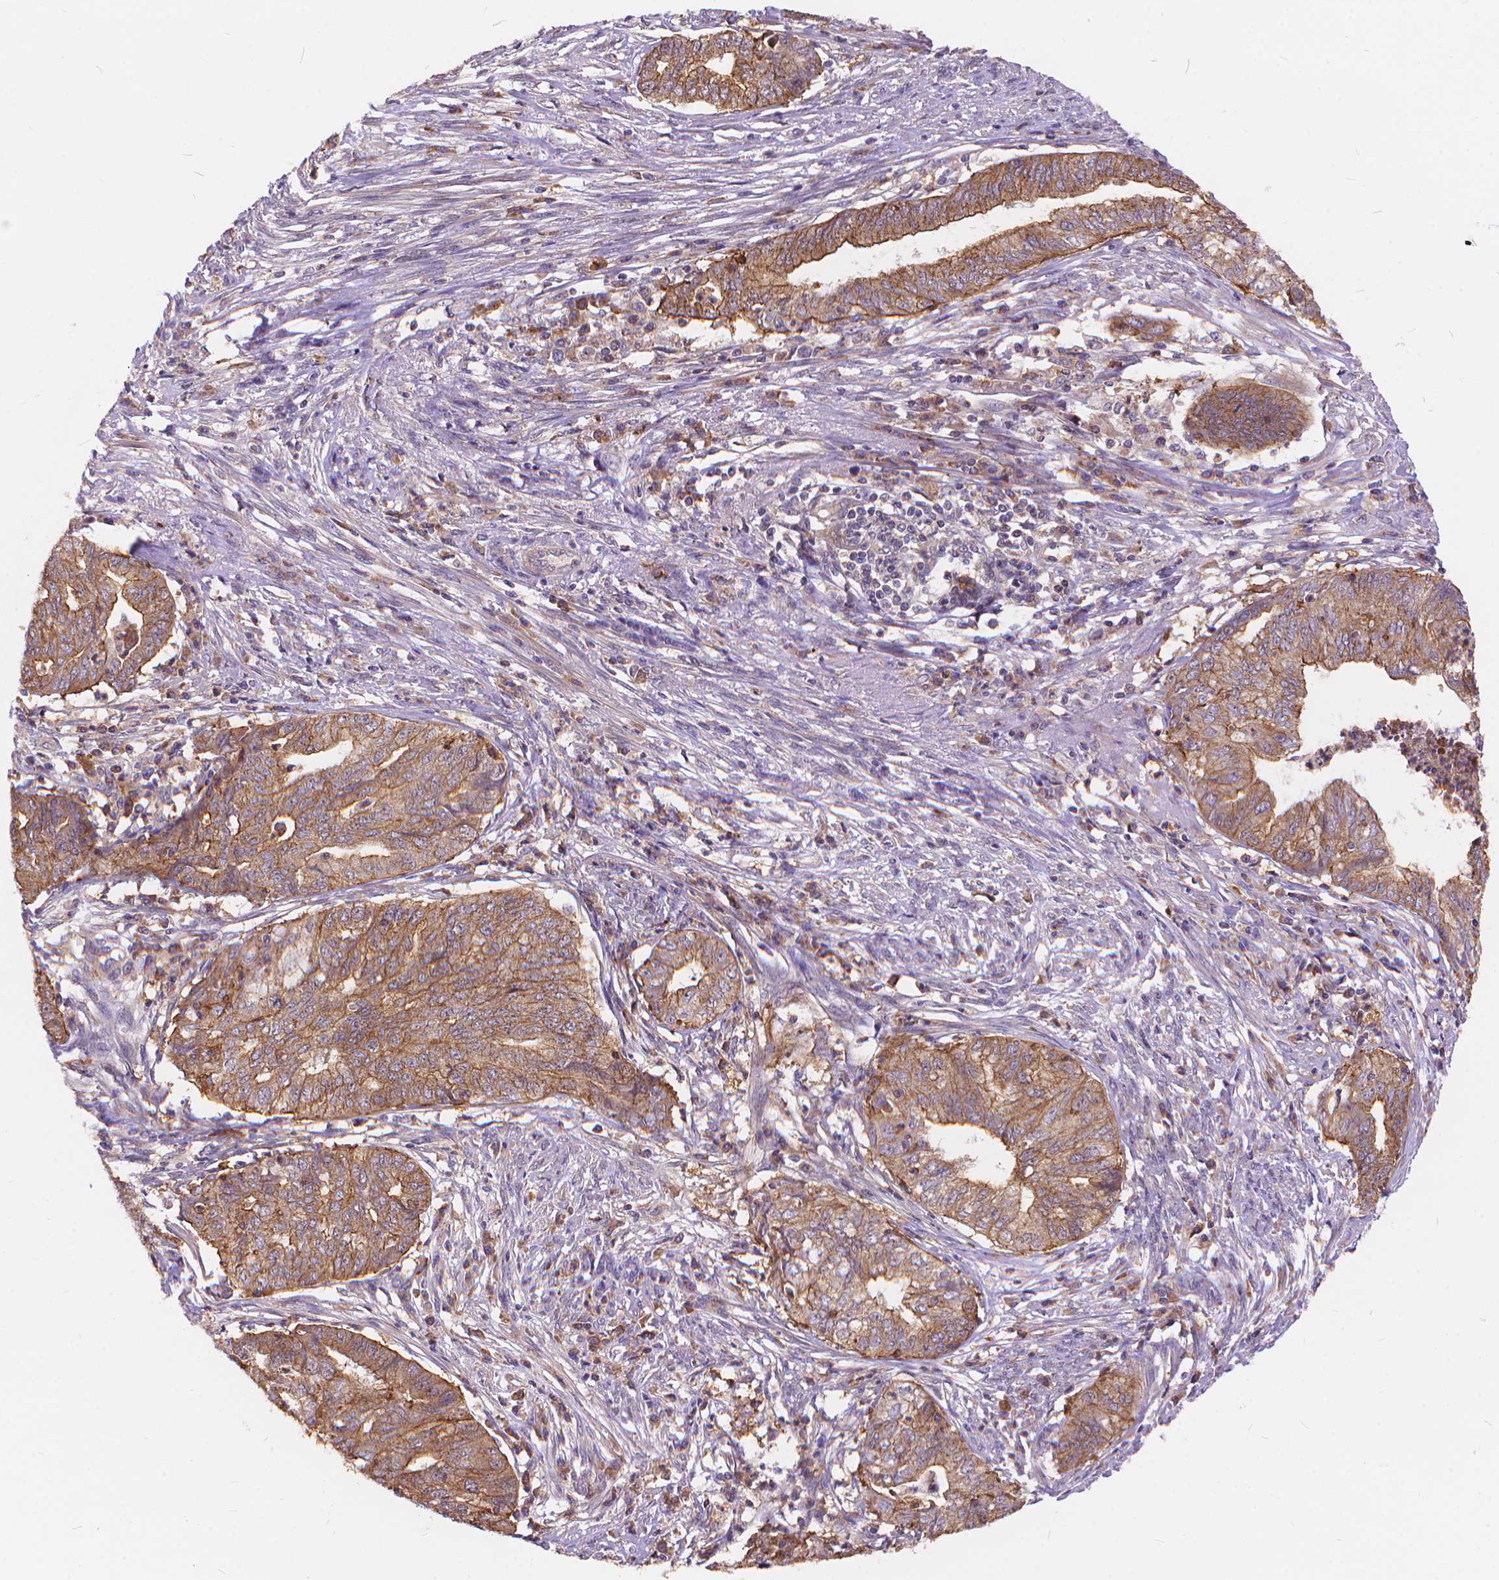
{"staining": {"intensity": "moderate", "quantity": ">75%", "location": "cytoplasmic/membranous"}, "tissue": "endometrial cancer", "cell_type": "Tumor cells", "image_type": "cancer", "snomed": [{"axis": "morphology", "description": "Adenocarcinoma, NOS"}, {"axis": "topography", "description": "Endometrium"}], "caption": "Immunohistochemical staining of human endometrial cancer (adenocarcinoma) reveals medium levels of moderate cytoplasmic/membranous expression in about >75% of tumor cells. Immunohistochemistry stains the protein of interest in brown and the nuclei are stained blue.", "gene": "ARAP1", "patient": {"sex": "female", "age": 79}}